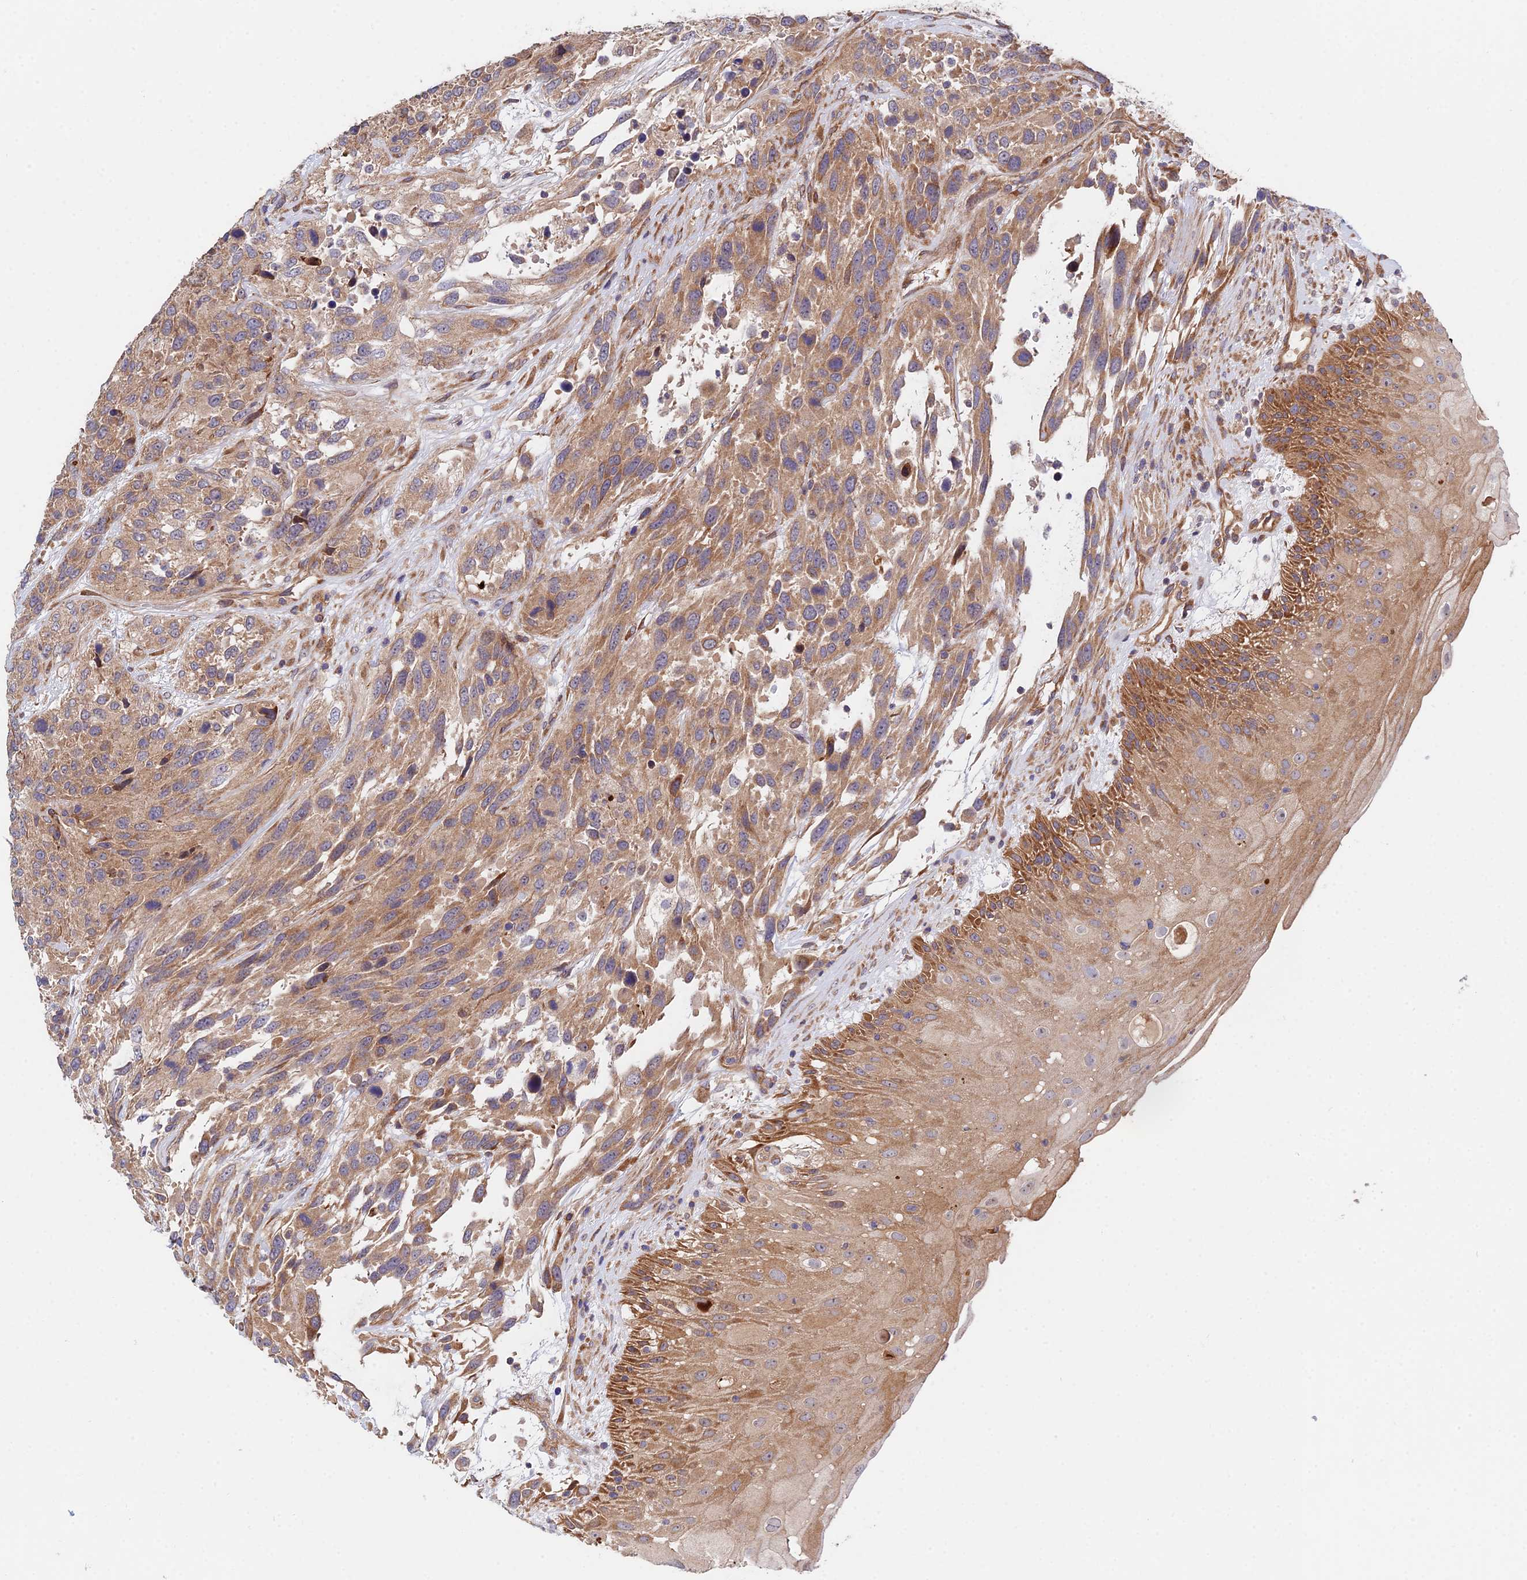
{"staining": {"intensity": "moderate", "quantity": ">75%", "location": "cytoplasmic/membranous"}, "tissue": "urothelial cancer", "cell_type": "Tumor cells", "image_type": "cancer", "snomed": [{"axis": "morphology", "description": "Urothelial carcinoma, High grade"}, {"axis": "topography", "description": "Urinary bladder"}], "caption": "The histopathology image displays immunohistochemical staining of urothelial cancer. There is moderate cytoplasmic/membranous staining is seen in approximately >75% of tumor cells.", "gene": "CDC37L1", "patient": {"sex": "female", "age": 70}}